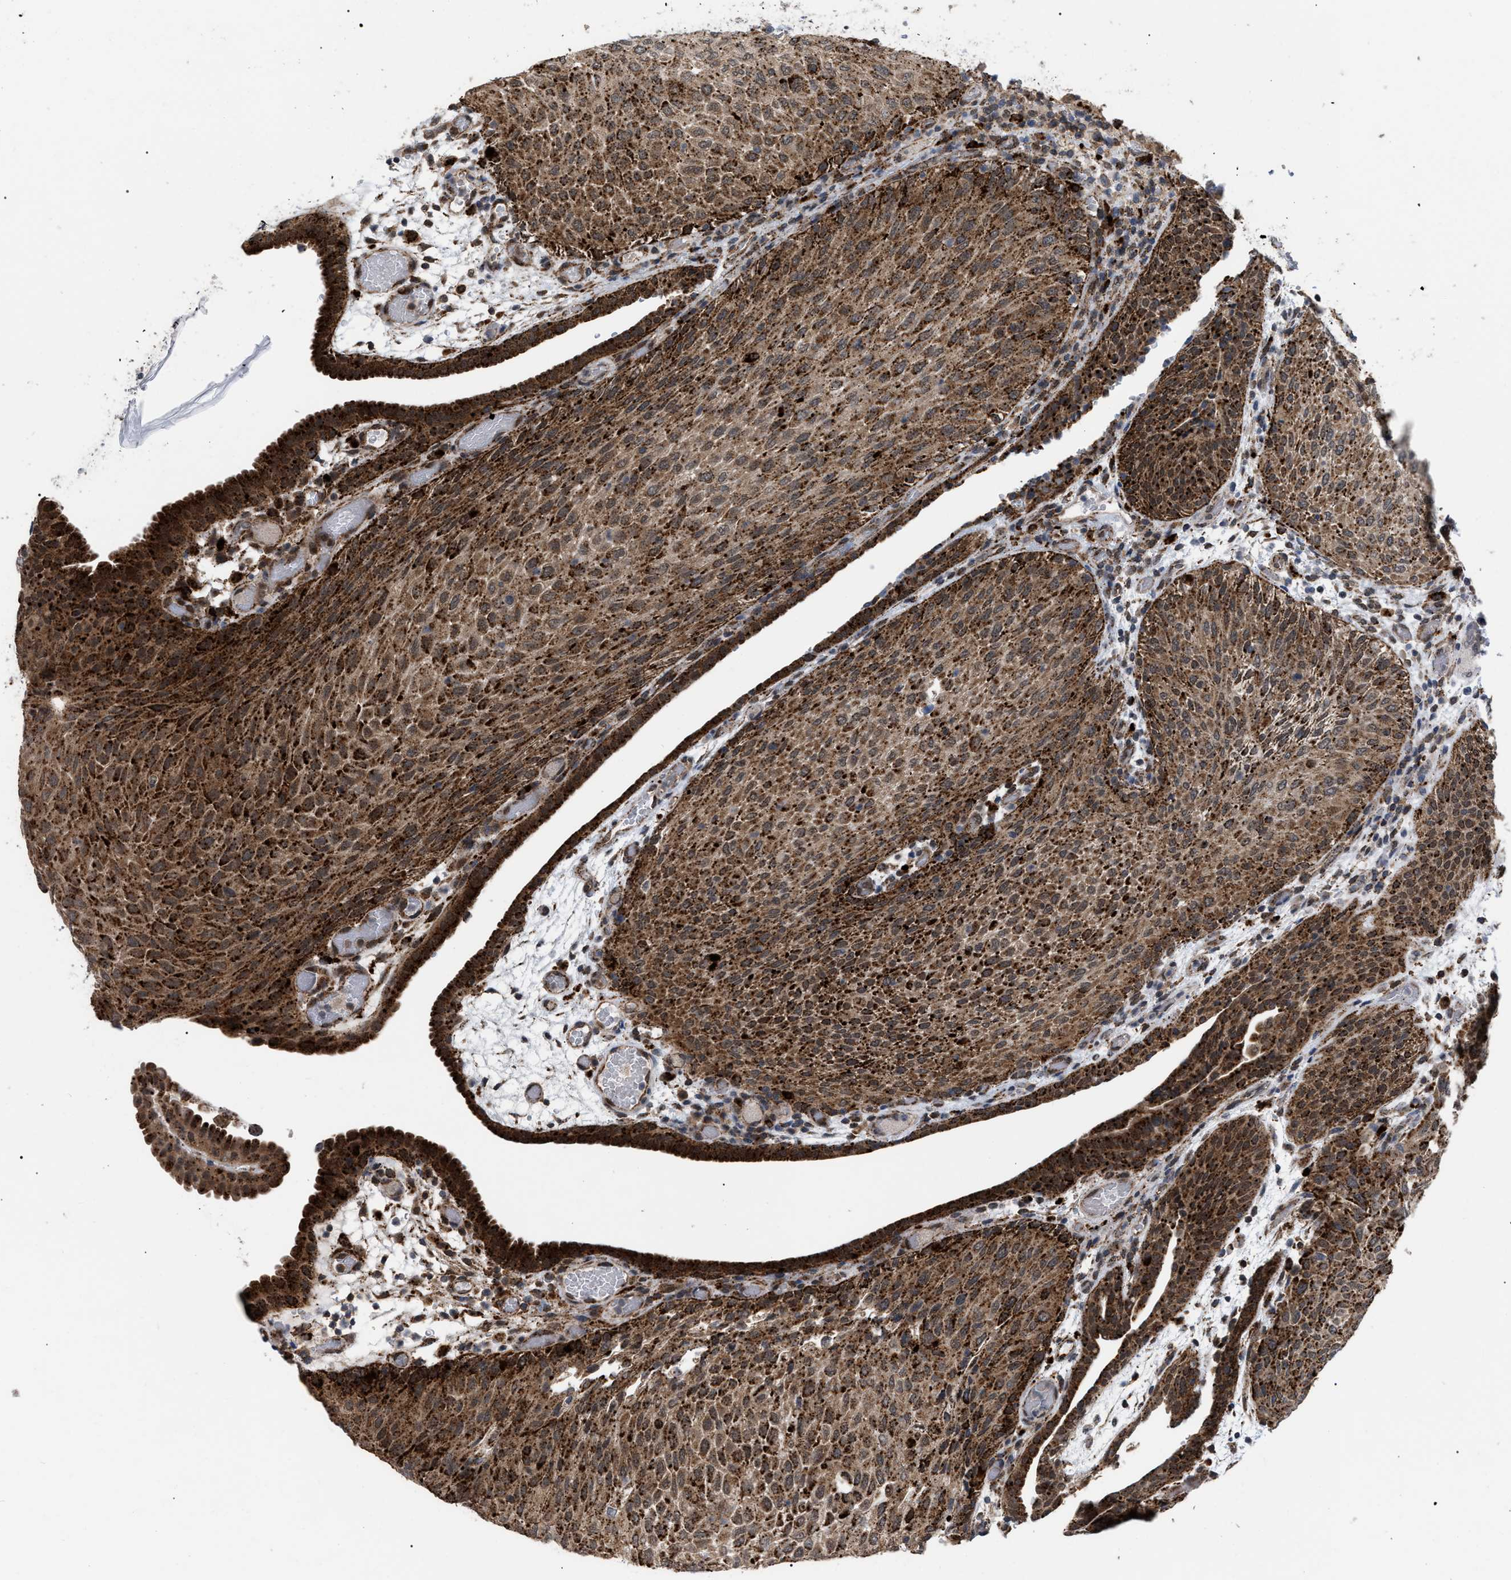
{"staining": {"intensity": "strong", "quantity": ">75%", "location": "cytoplasmic/membranous"}, "tissue": "urothelial cancer", "cell_type": "Tumor cells", "image_type": "cancer", "snomed": [{"axis": "morphology", "description": "Urothelial carcinoma, Low grade"}, {"axis": "morphology", "description": "Urothelial carcinoma, High grade"}, {"axis": "topography", "description": "Urinary bladder"}], "caption": "Strong cytoplasmic/membranous protein staining is seen in about >75% of tumor cells in urothelial cancer.", "gene": "UPF1", "patient": {"sex": "male", "age": 35}}